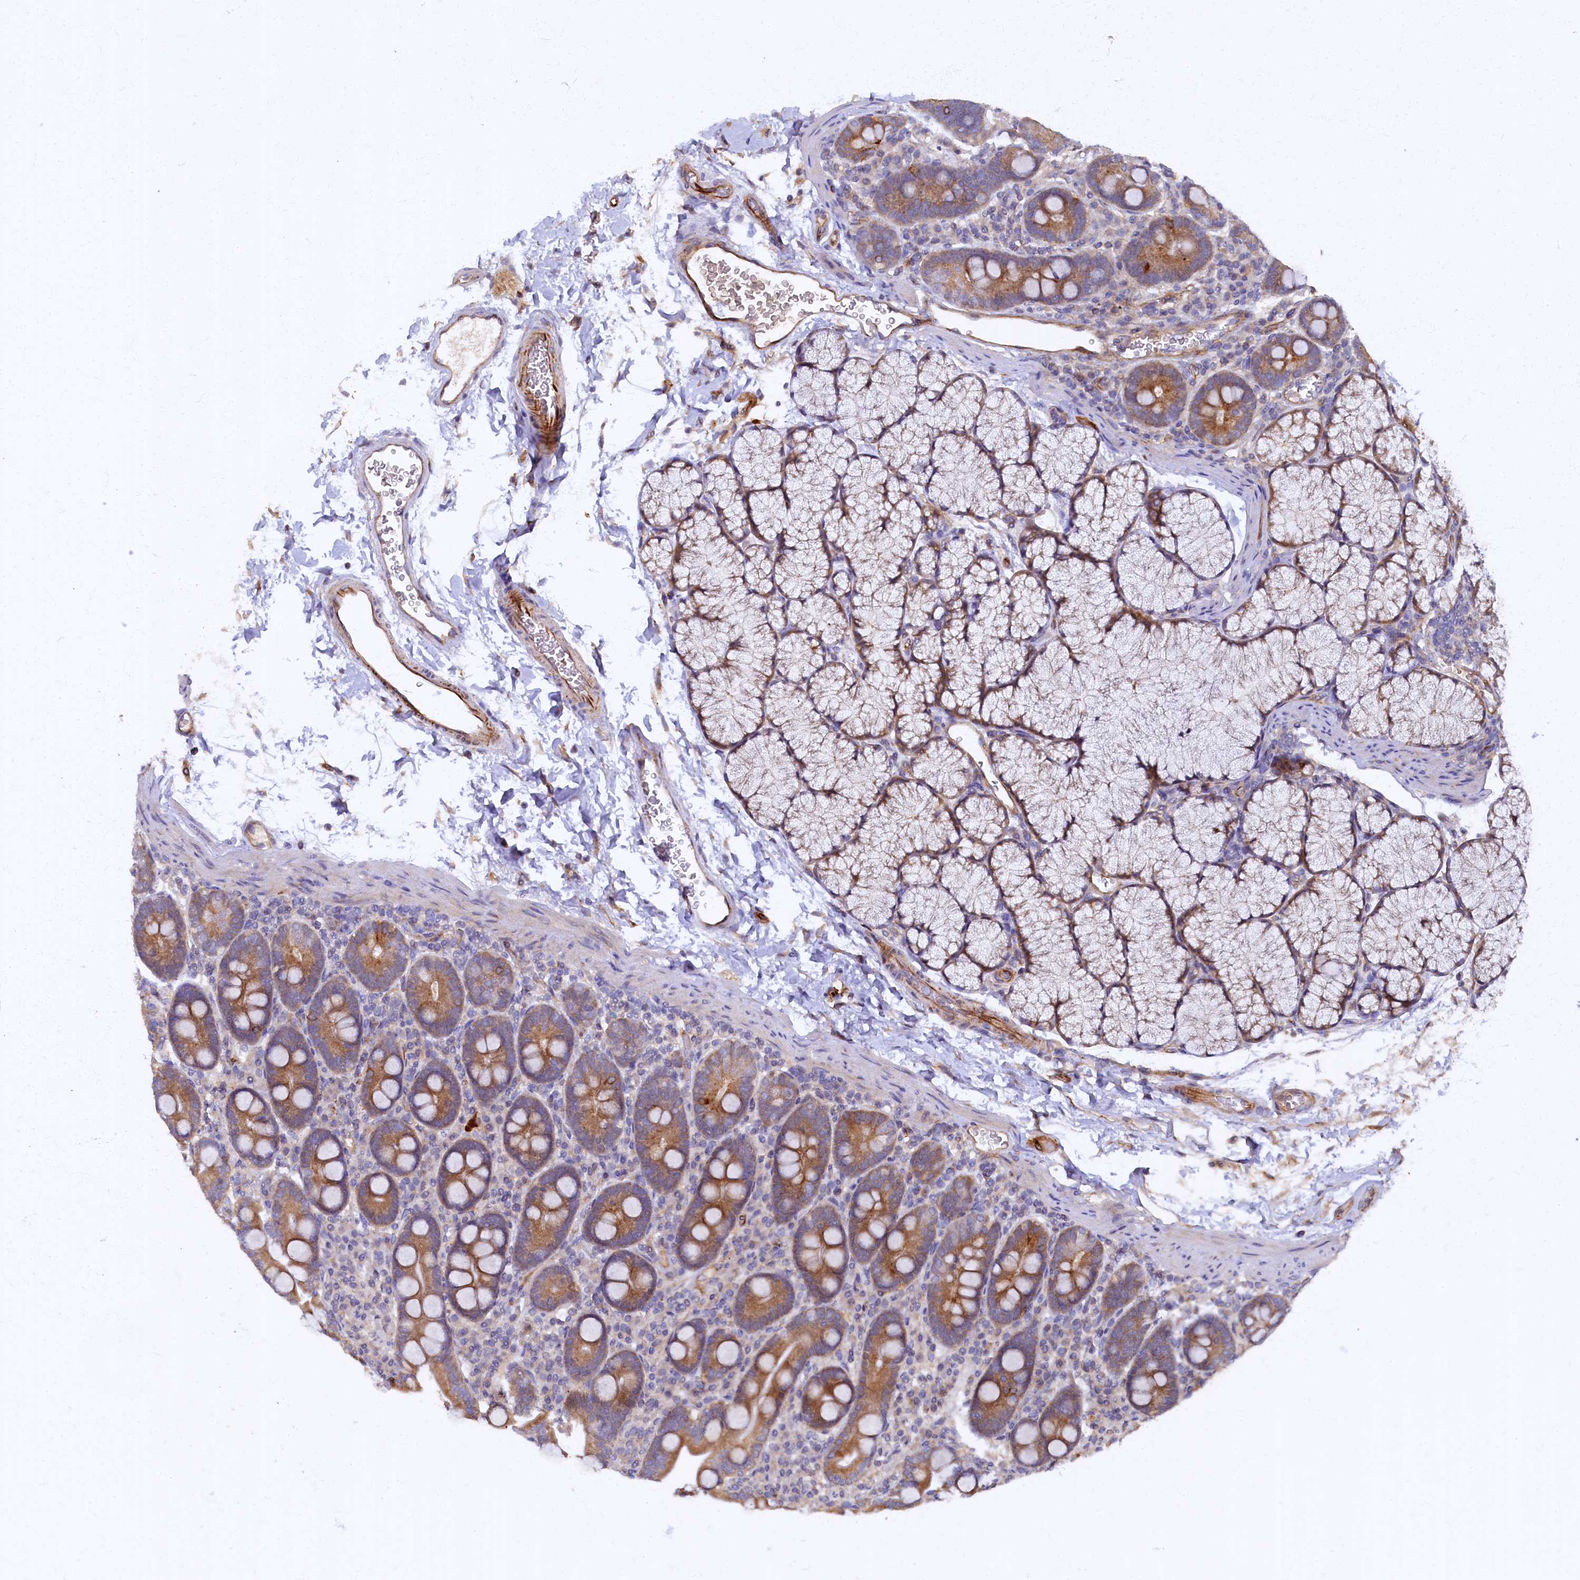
{"staining": {"intensity": "moderate", "quantity": ">75%", "location": "cytoplasmic/membranous"}, "tissue": "duodenum", "cell_type": "Glandular cells", "image_type": "normal", "snomed": [{"axis": "morphology", "description": "Normal tissue, NOS"}, {"axis": "topography", "description": "Duodenum"}], "caption": "Protein staining of normal duodenum demonstrates moderate cytoplasmic/membranous positivity in approximately >75% of glandular cells. (brown staining indicates protein expression, while blue staining denotes nuclei).", "gene": "ARL11", "patient": {"sex": "male", "age": 35}}